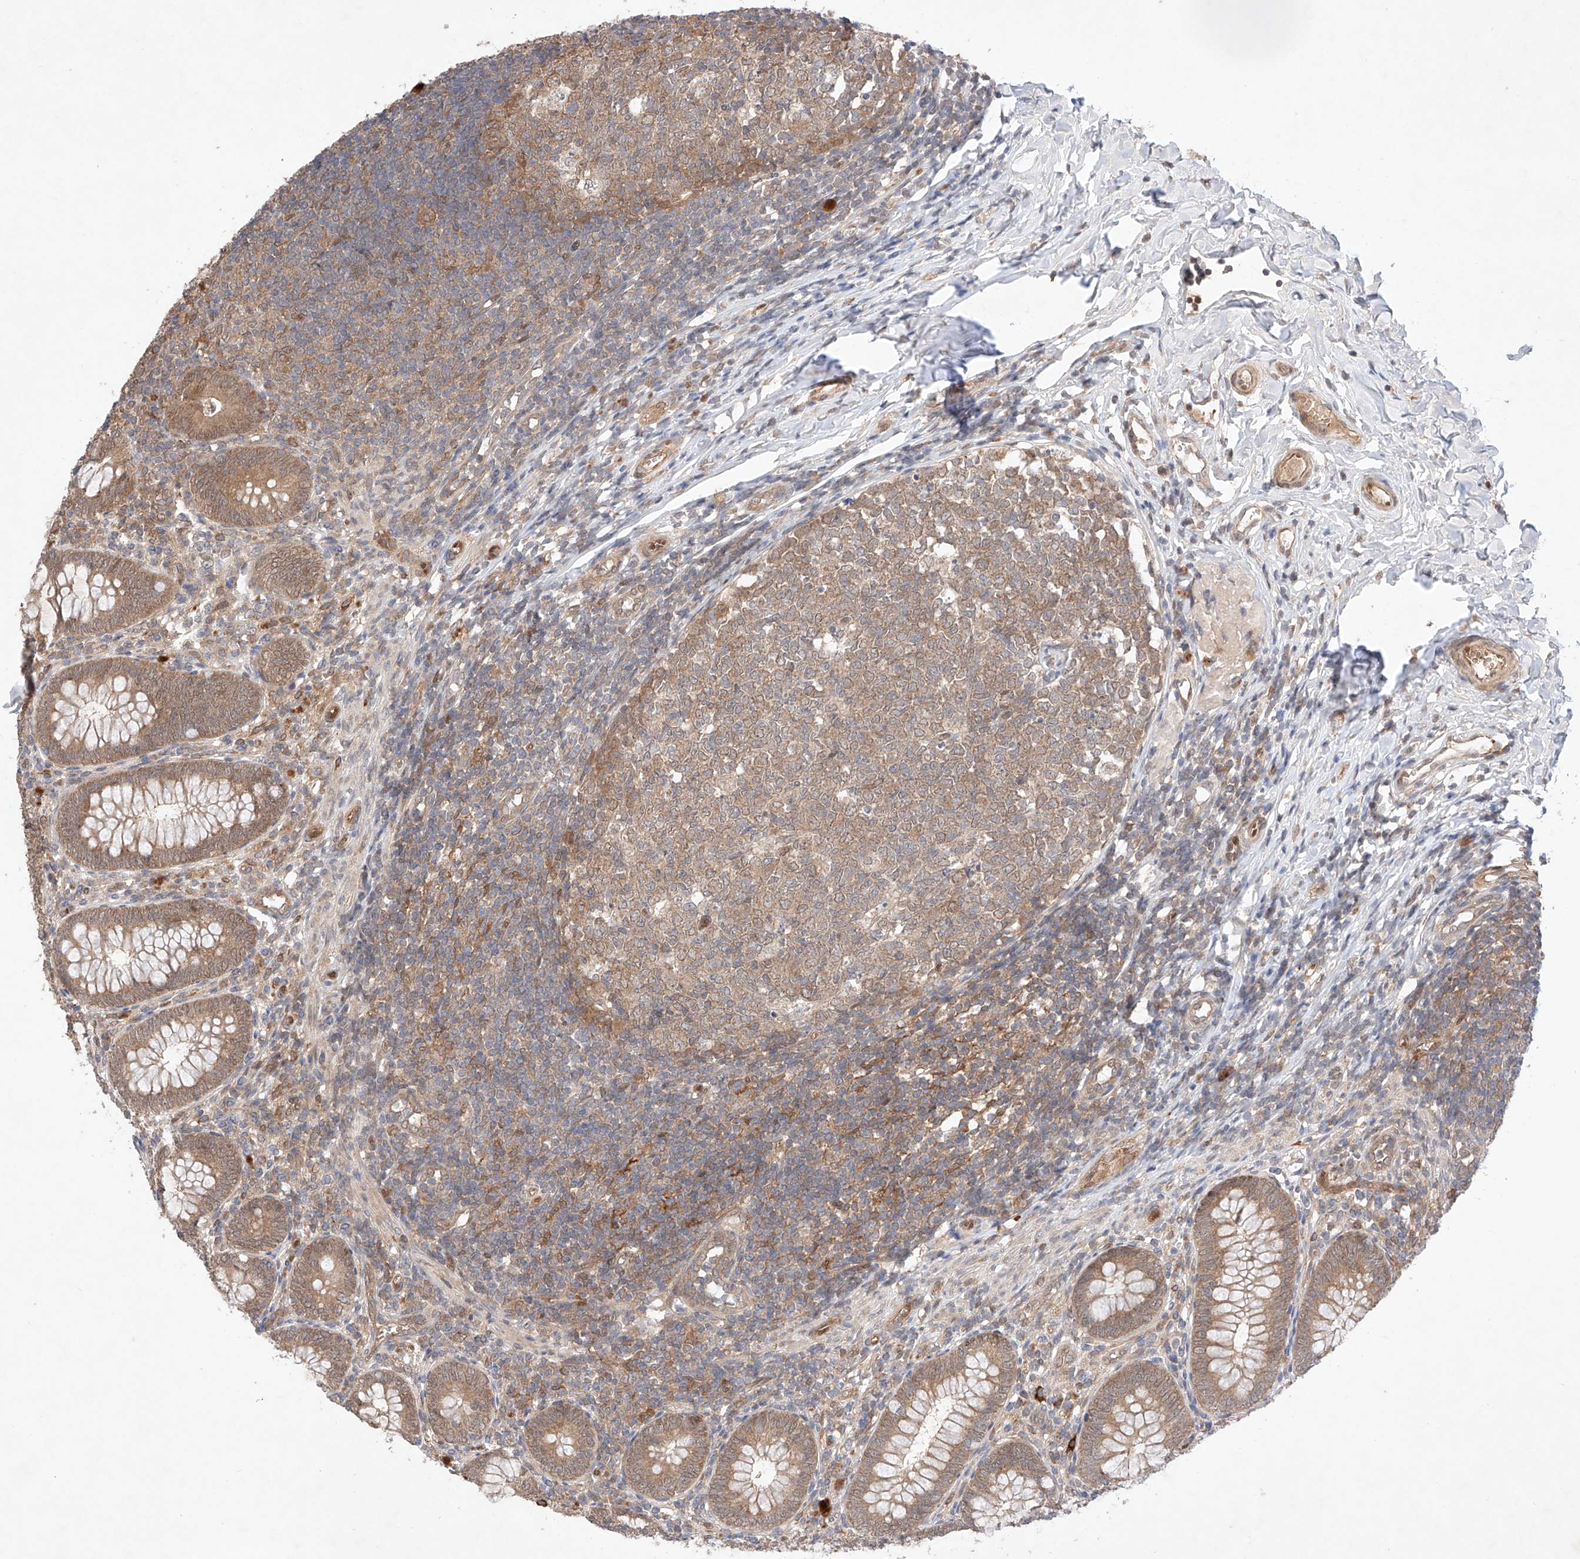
{"staining": {"intensity": "moderate", "quantity": ">75%", "location": "cytoplasmic/membranous"}, "tissue": "appendix", "cell_type": "Glandular cells", "image_type": "normal", "snomed": [{"axis": "morphology", "description": "Normal tissue, NOS"}, {"axis": "topography", "description": "Appendix"}], "caption": "This is a micrograph of immunohistochemistry (IHC) staining of normal appendix, which shows moderate expression in the cytoplasmic/membranous of glandular cells.", "gene": "ZNF124", "patient": {"sex": "male", "age": 14}}